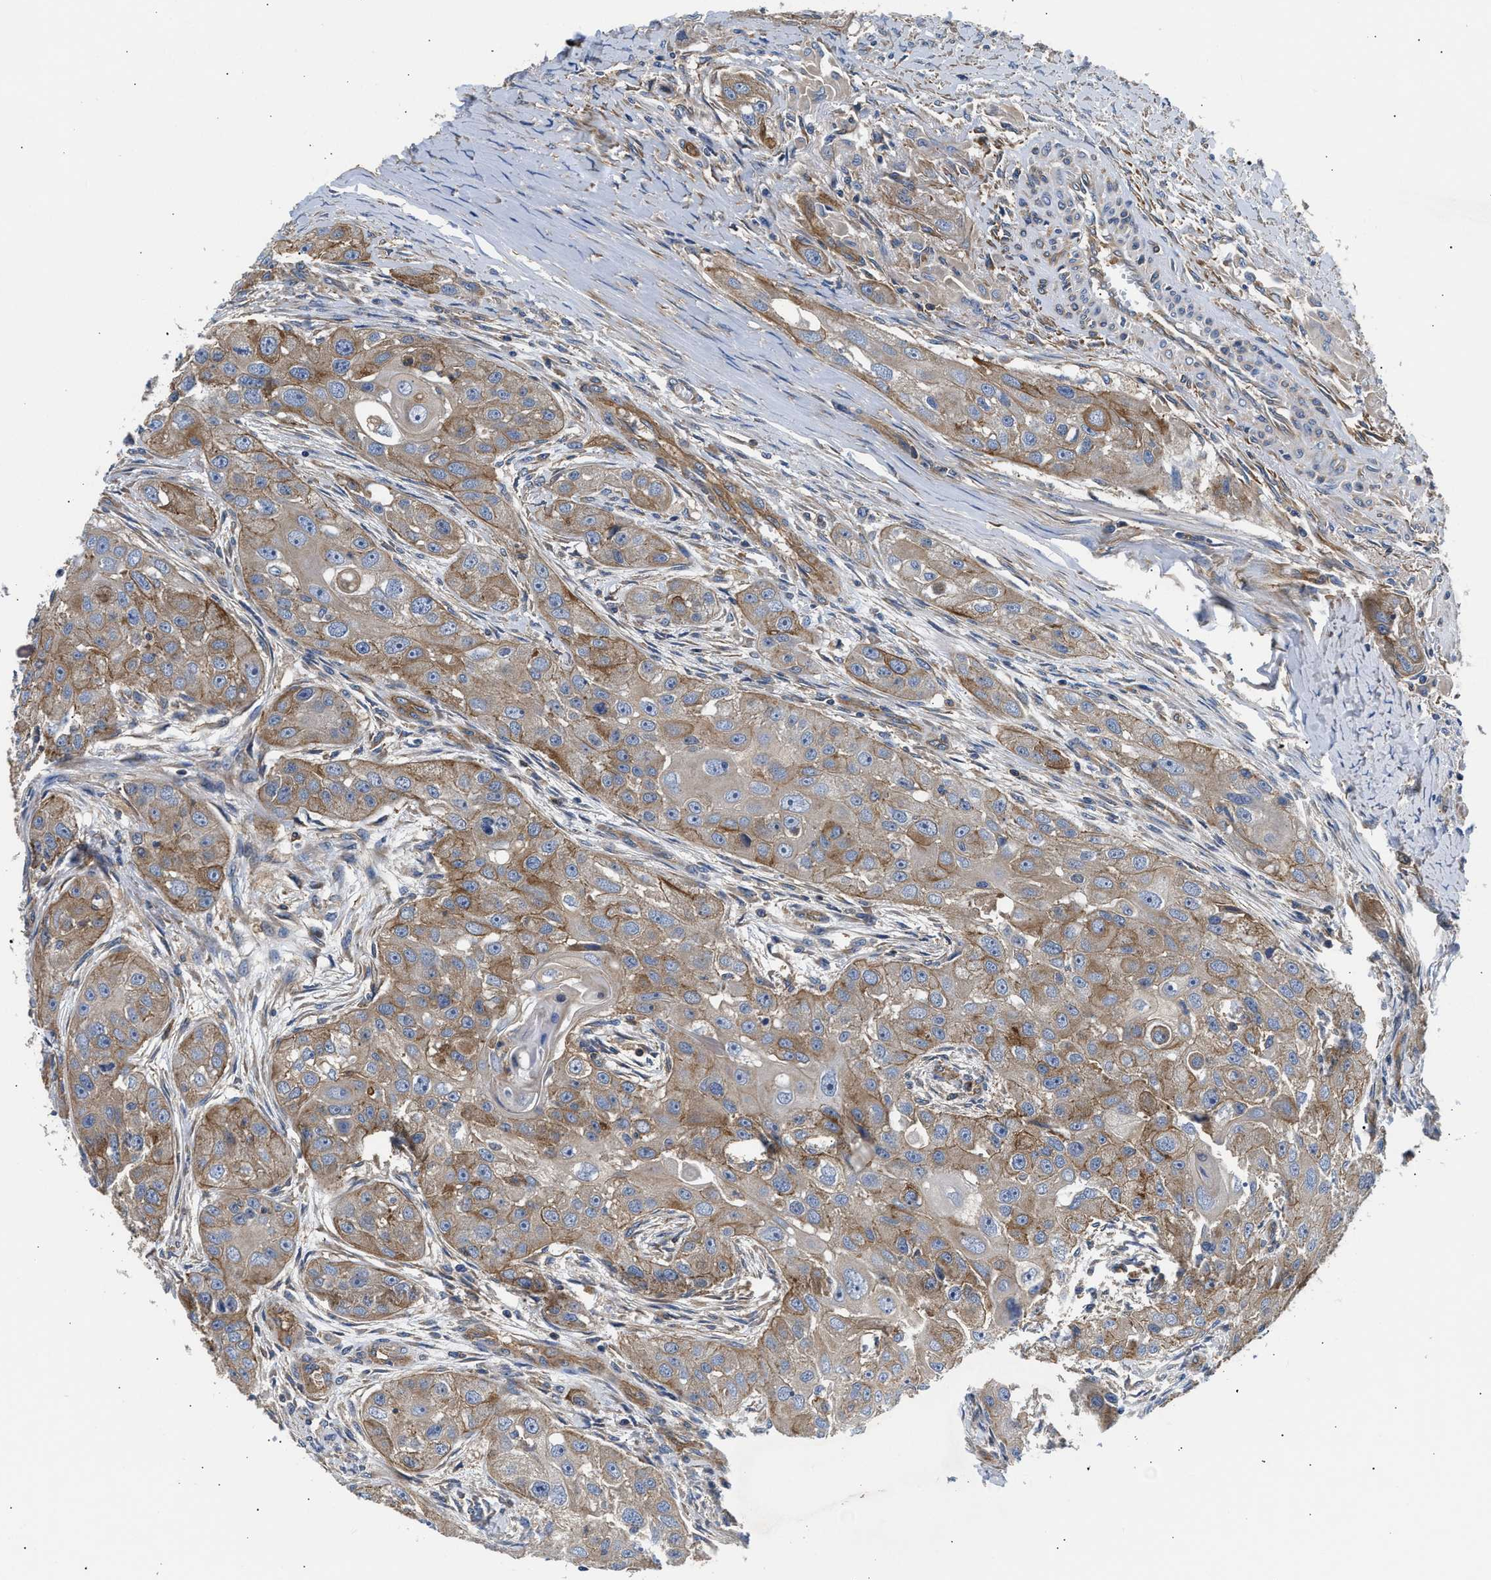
{"staining": {"intensity": "moderate", "quantity": ">75%", "location": "cytoplasmic/membranous"}, "tissue": "head and neck cancer", "cell_type": "Tumor cells", "image_type": "cancer", "snomed": [{"axis": "morphology", "description": "Normal tissue, NOS"}, {"axis": "morphology", "description": "Squamous cell carcinoma, NOS"}, {"axis": "topography", "description": "Skeletal muscle"}, {"axis": "topography", "description": "Head-Neck"}], "caption": "The immunohistochemical stain shows moderate cytoplasmic/membranous expression in tumor cells of squamous cell carcinoma (head and neck) tissue.", "gene": "SAMD9L", "patient": {"sex": "male", "age": 51}}